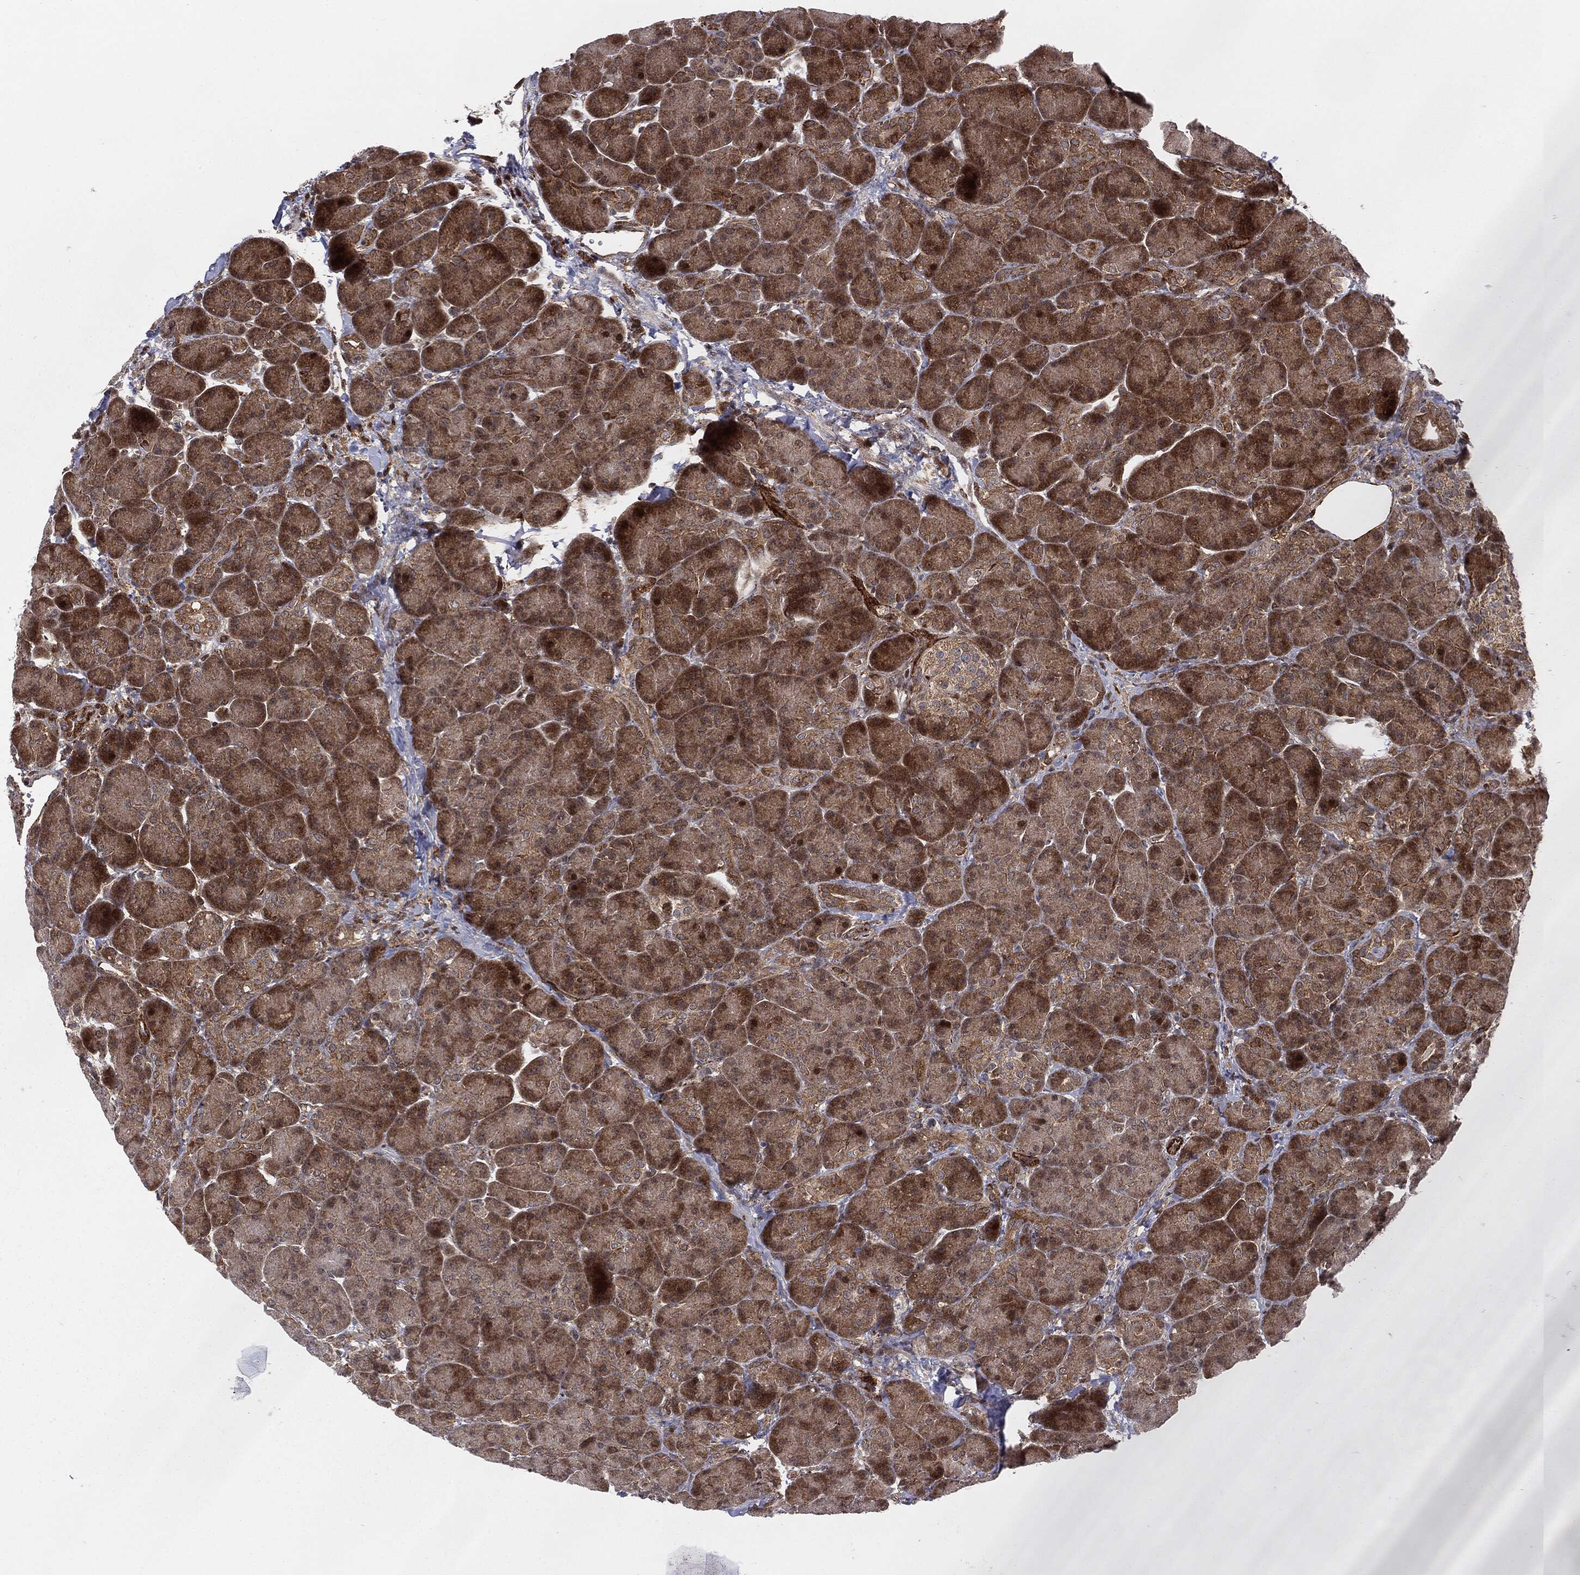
{"staining": {"intensity": "moderate", "quantity": ">75%", "location": "cytoplasmic/membranous"}, "tissue": "pancreas", "cell_type": "Exocrine glandular cells", "image_type": "normal", "snomed": [{"axis": "morphology", "description": "Normal tissue, NOS"}, {"axis": "topography", "description": "Pancreas"}], "caption": "Exocrine glandular cells display moderate cytoplasmic/membranous staining in about >75% of cells in normal pancreas.", "gene": "PTEN", "patient": {"sex": "female", "age": 63}}